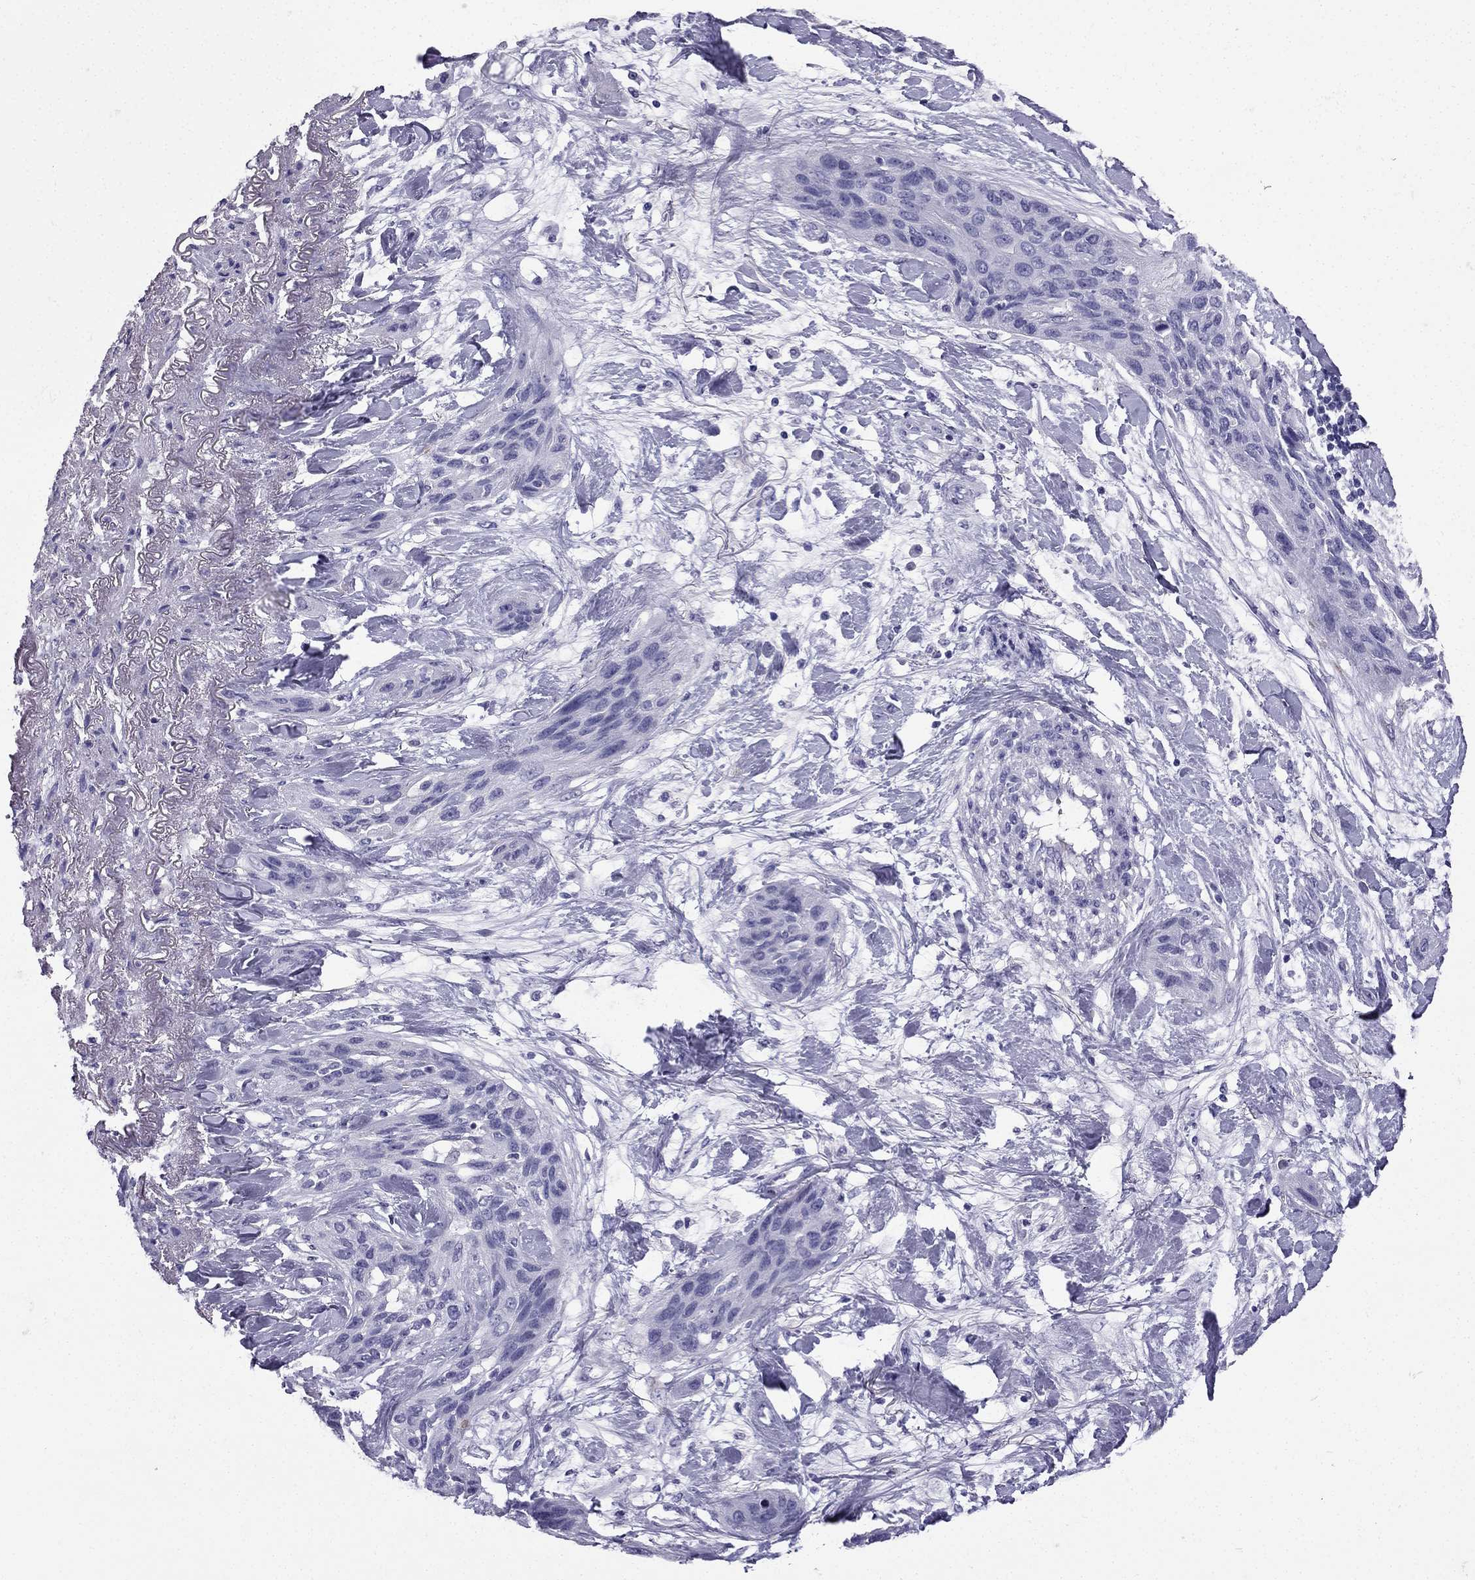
{"staining": {"intensity": "negative", "quantity": "none", "location": "none"}, "tissue": "lung cancer", "cell_type": "Tumor cells", "image_type": "cancer", "snomed": [{"axis": "morphology", "description": "Squamous cell carcinoma, NOS"}, {"axis": "topography", "description": "Lung"}], "caption": "This image is of lung squamous cell carcinoma stained with IHC to label a protein in brown with the nuclei are counter-stained blue. There is no expression in tumor cells. Nuclei are stained in blue.", "gene": "NPTX1", "patient": {"sex": "female", "age": 70}}